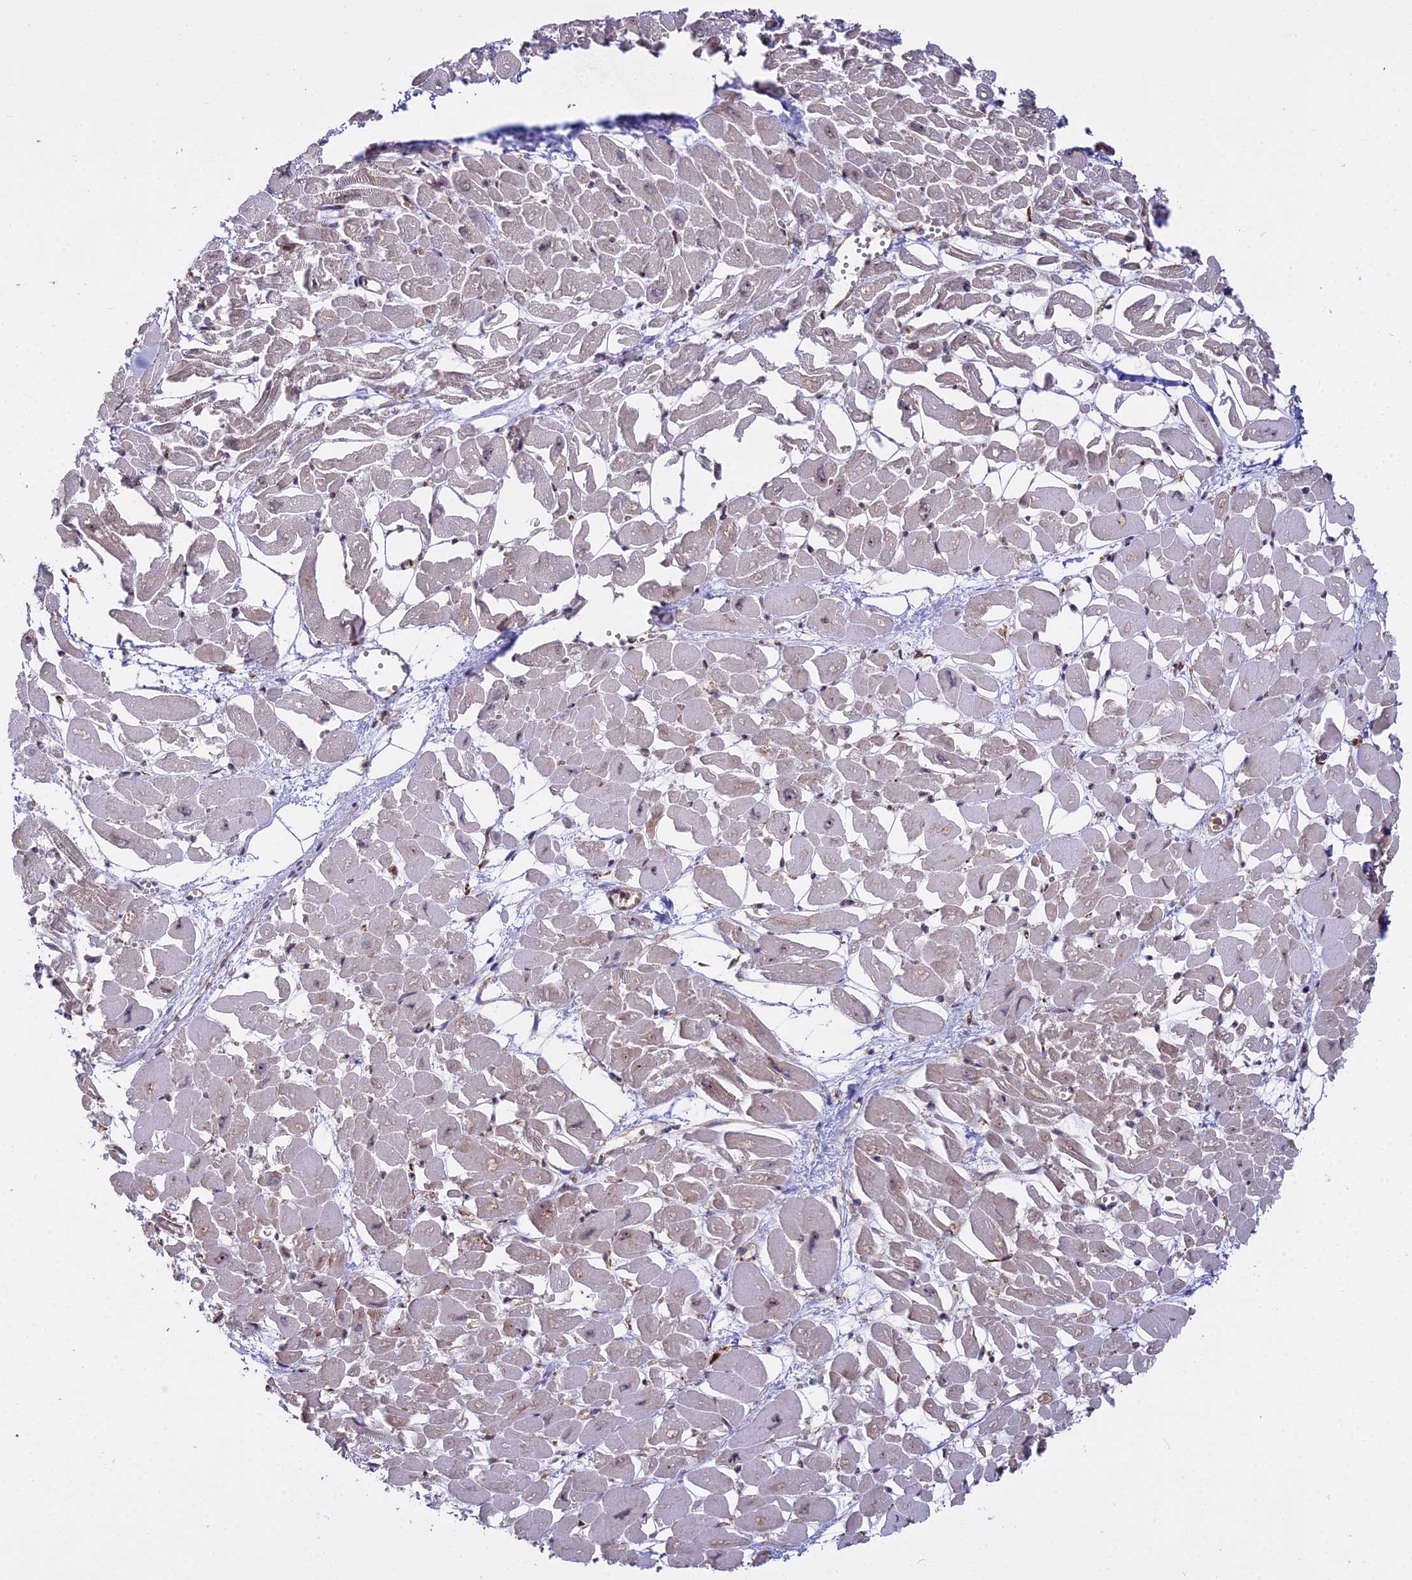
{"staining": {"intensity": "moderate", "quantity": "25%-75%", "location": "cytoplasmic/membranous"}, "tissue": "heart muscle", "cell_type": "Cardiomyocytes", "image_type": "normal", "snomed": [{"axis": "morphology", "description": "Normal tissue, NOS"}, {"axis": "topography", "description": "Heart"}], "caption": "IHC photomicrograph of benign heart muscle stained for a protein (brown), which exhibits medium levels of moderate cytoplasmic/membranous staining in about 25%-75% of cardiomyocytes.", "gene": "RPL26", "patient": {"sex": "male", "age": 54}}